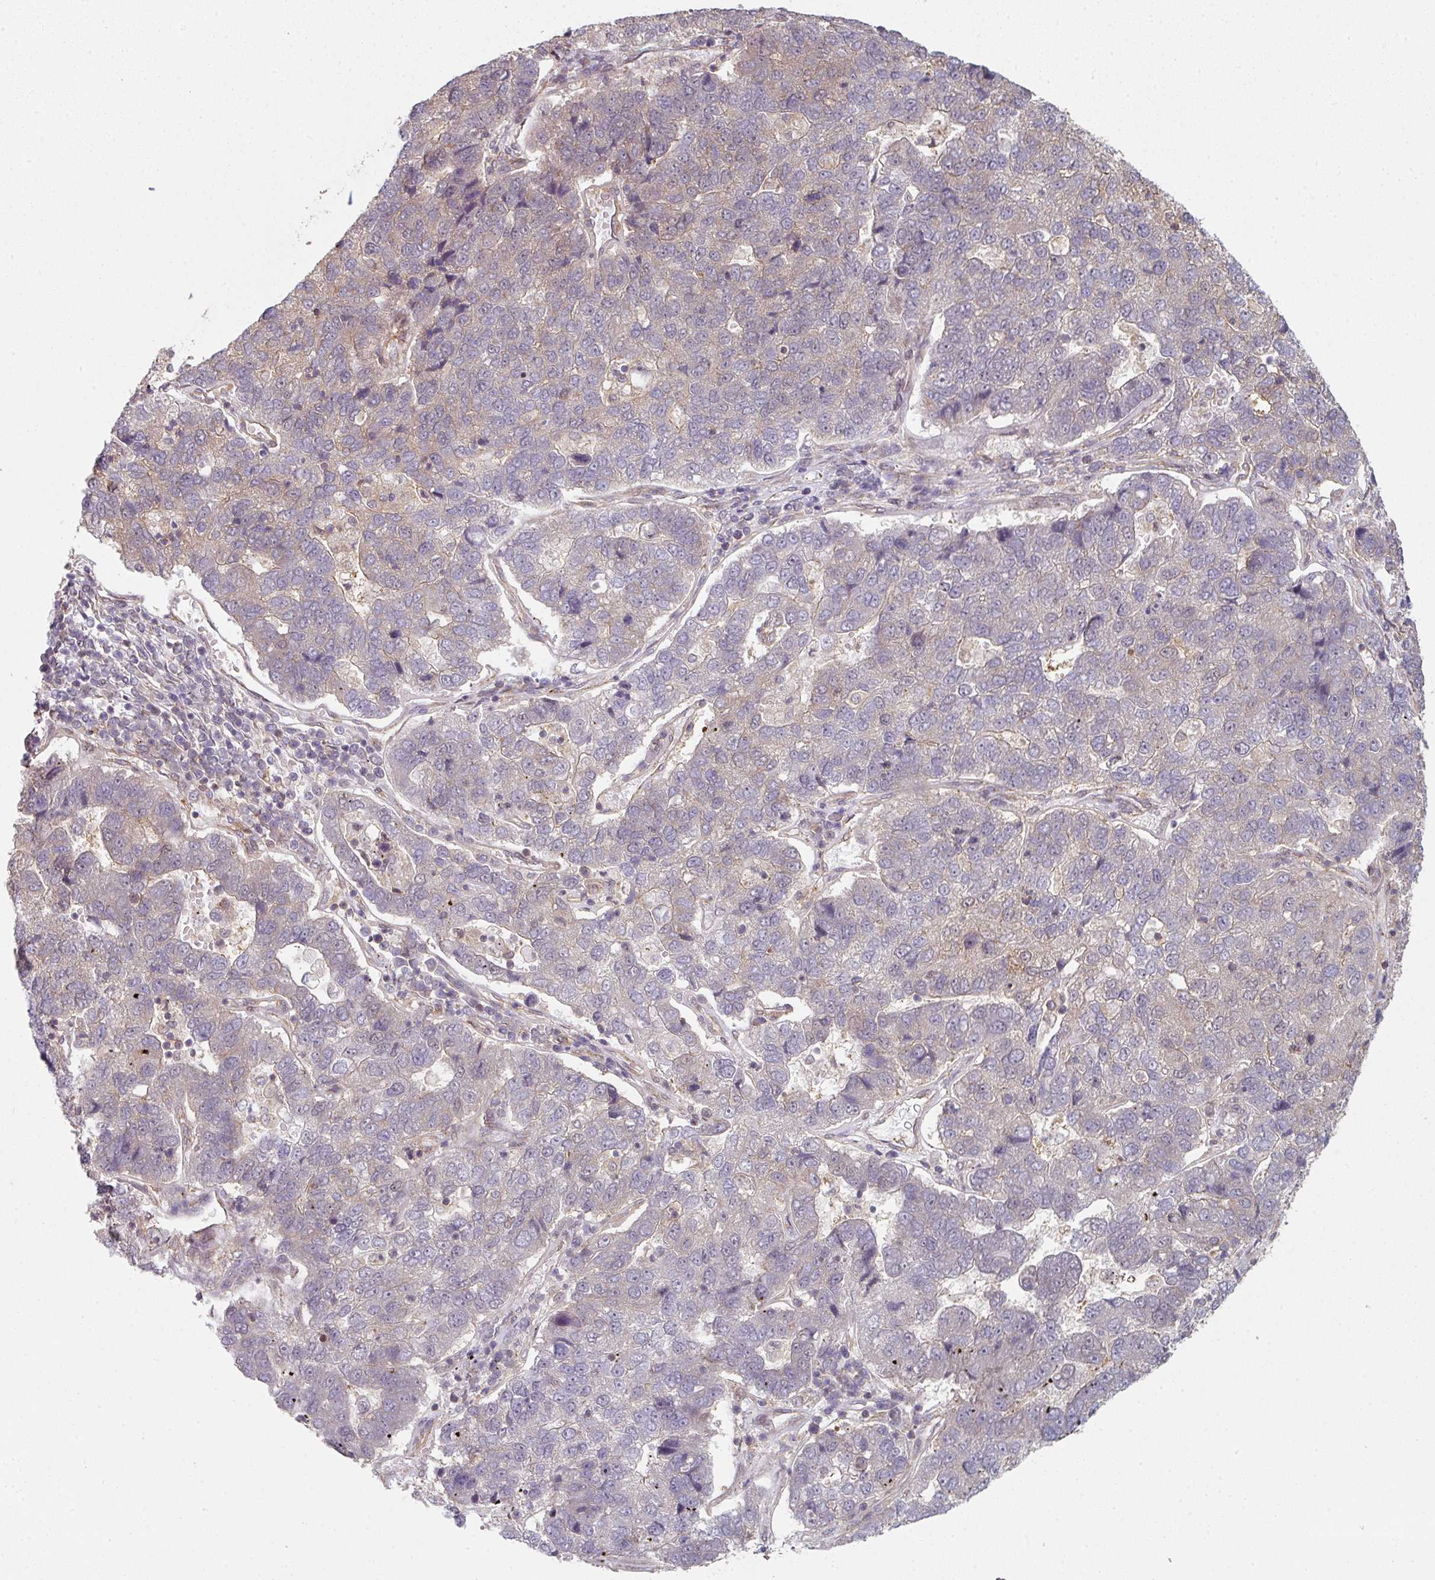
{"staining": {"intensity": "weak", "quantity": "<25%", "location": "cytoplasmic/membranous"}, "tissue": "pancreatic cancer", "cell_type": "Tumor cells", "image_type": "cancer", "snomed": [{"axis": "morphology", "description": "Adenocarcinoma, NOS"}, {"axis": "topography", "description": "Pancreas"}], "caption": "A histopathology image of adenocarcinoma (pancreatic) stained for a protein shows no brown staining in tumor cells. (DAB immunohistochemistry, high magnification).", "gene": "PSME3IP1", "patient": {"sex": "female", "age": 61}}